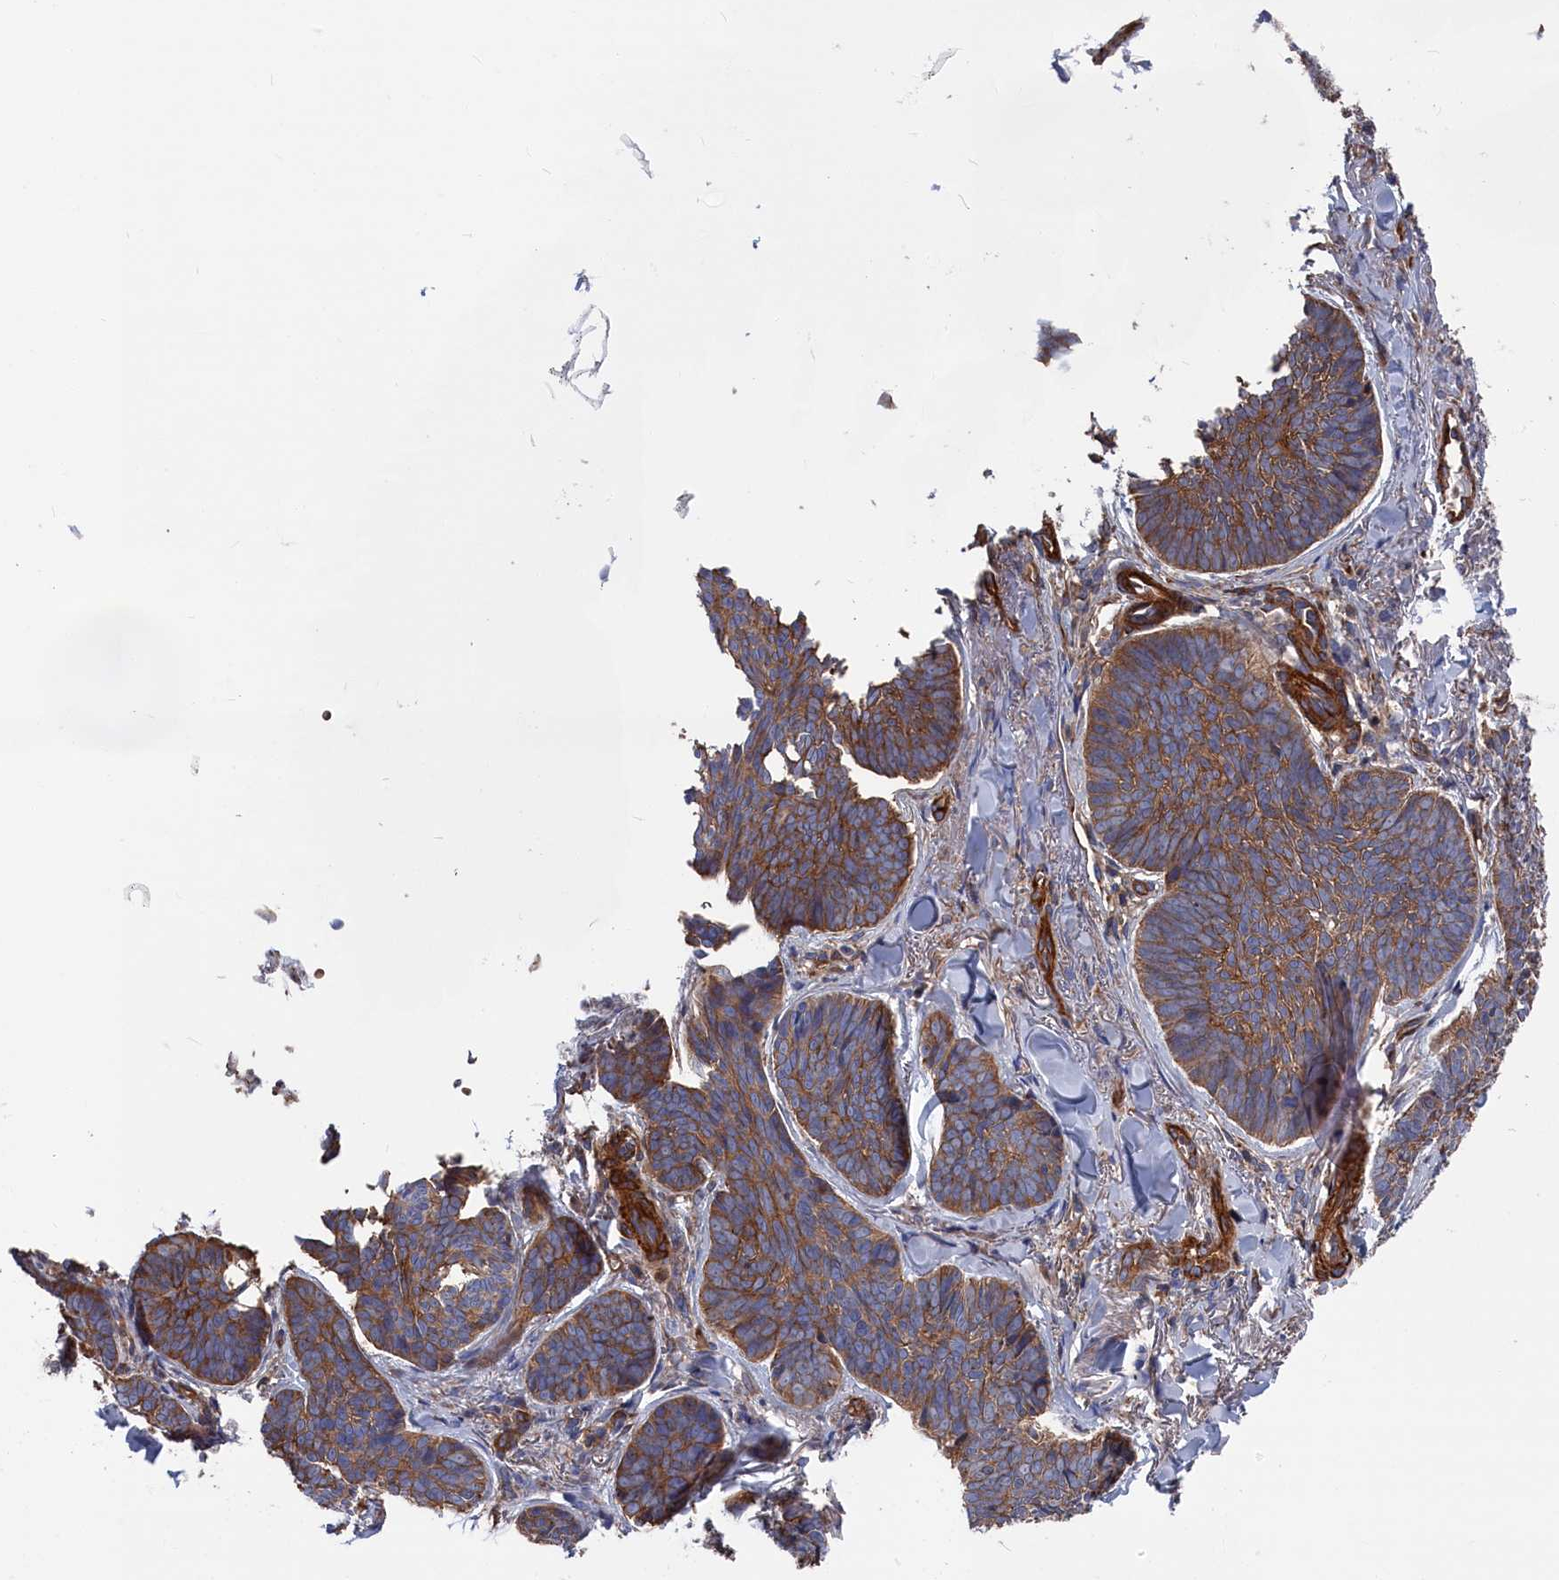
{"staining": {"intensity": "moderate", "quantity": ">75%", "location": "cytoplasmic/membranous"}, "tissue": "skin cancer", "cell_type": "Tumor cells", "image_type": "cancer", "snomed": [{"axis": "morphology", "description": "Basal cell carcinoma"}, {"axis": "topography", "description": "Skin"}], "caption": "Skin cancer stained with a brown dye shows moderate cytoplasmic/membranous positive staining in approximately >75% of tumor cells.", "gene": "LDHD", "patient": {"sex": "female", "age": 74}}